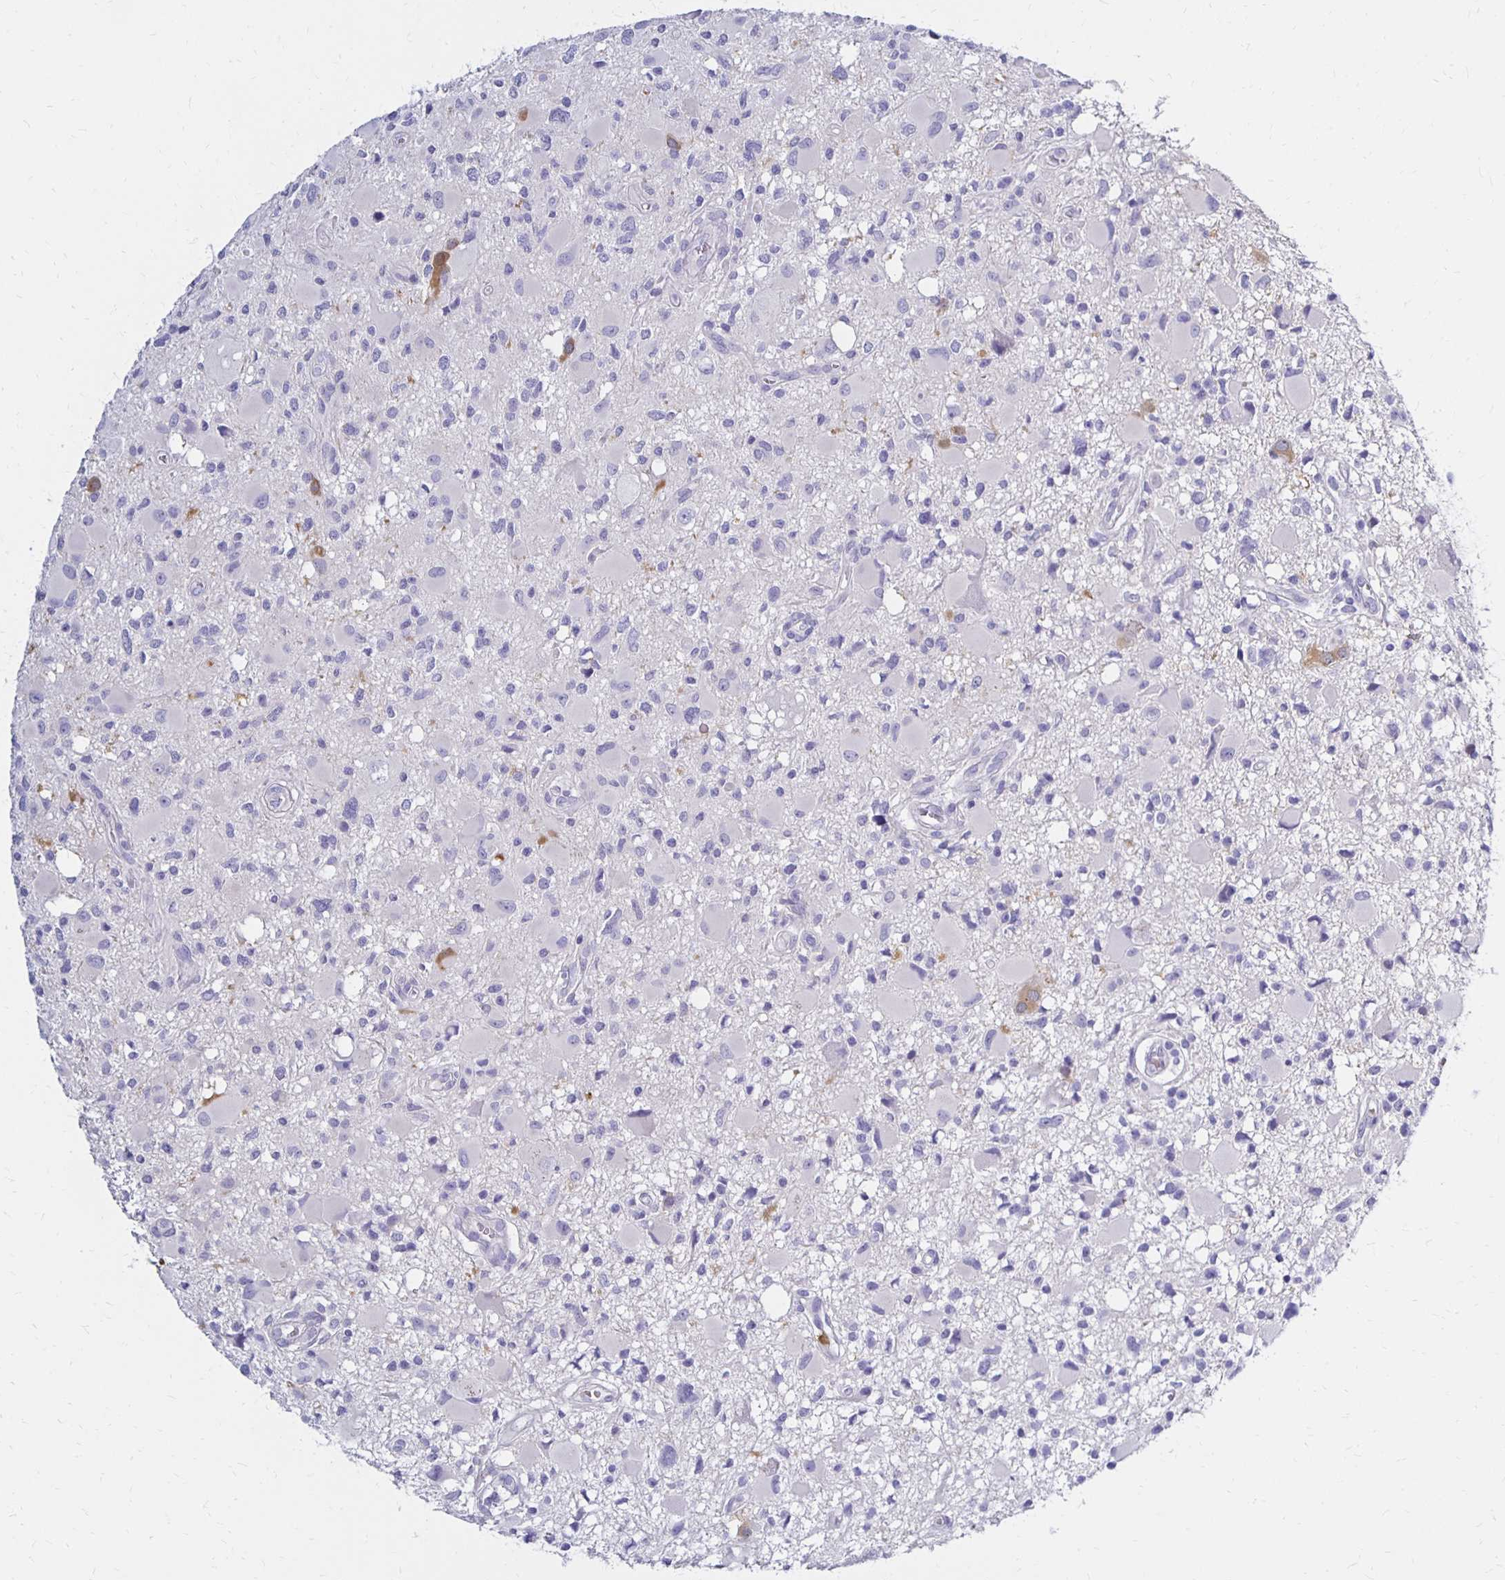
{"staining": {"intensity": "negative", "quantity": "none", "location": "none"}, "tissue": "glioma", "cell_type": "Tumor cells", "image_type": "cancer", "snomed": [{"axis": "morphology", "description": "Glioma, malignant, High grade"}, {"axis": "topography", "description": "Brain"}], "caption": "Immunohistochemistry (IHC) histopathology image of neoplastic tissue: human malignant glioma (high-grade) stained with DAB reveals no significant protein staining in tumor cells.", "gene": "FNTB", "patient": {"sex": "male", "age": 54}}